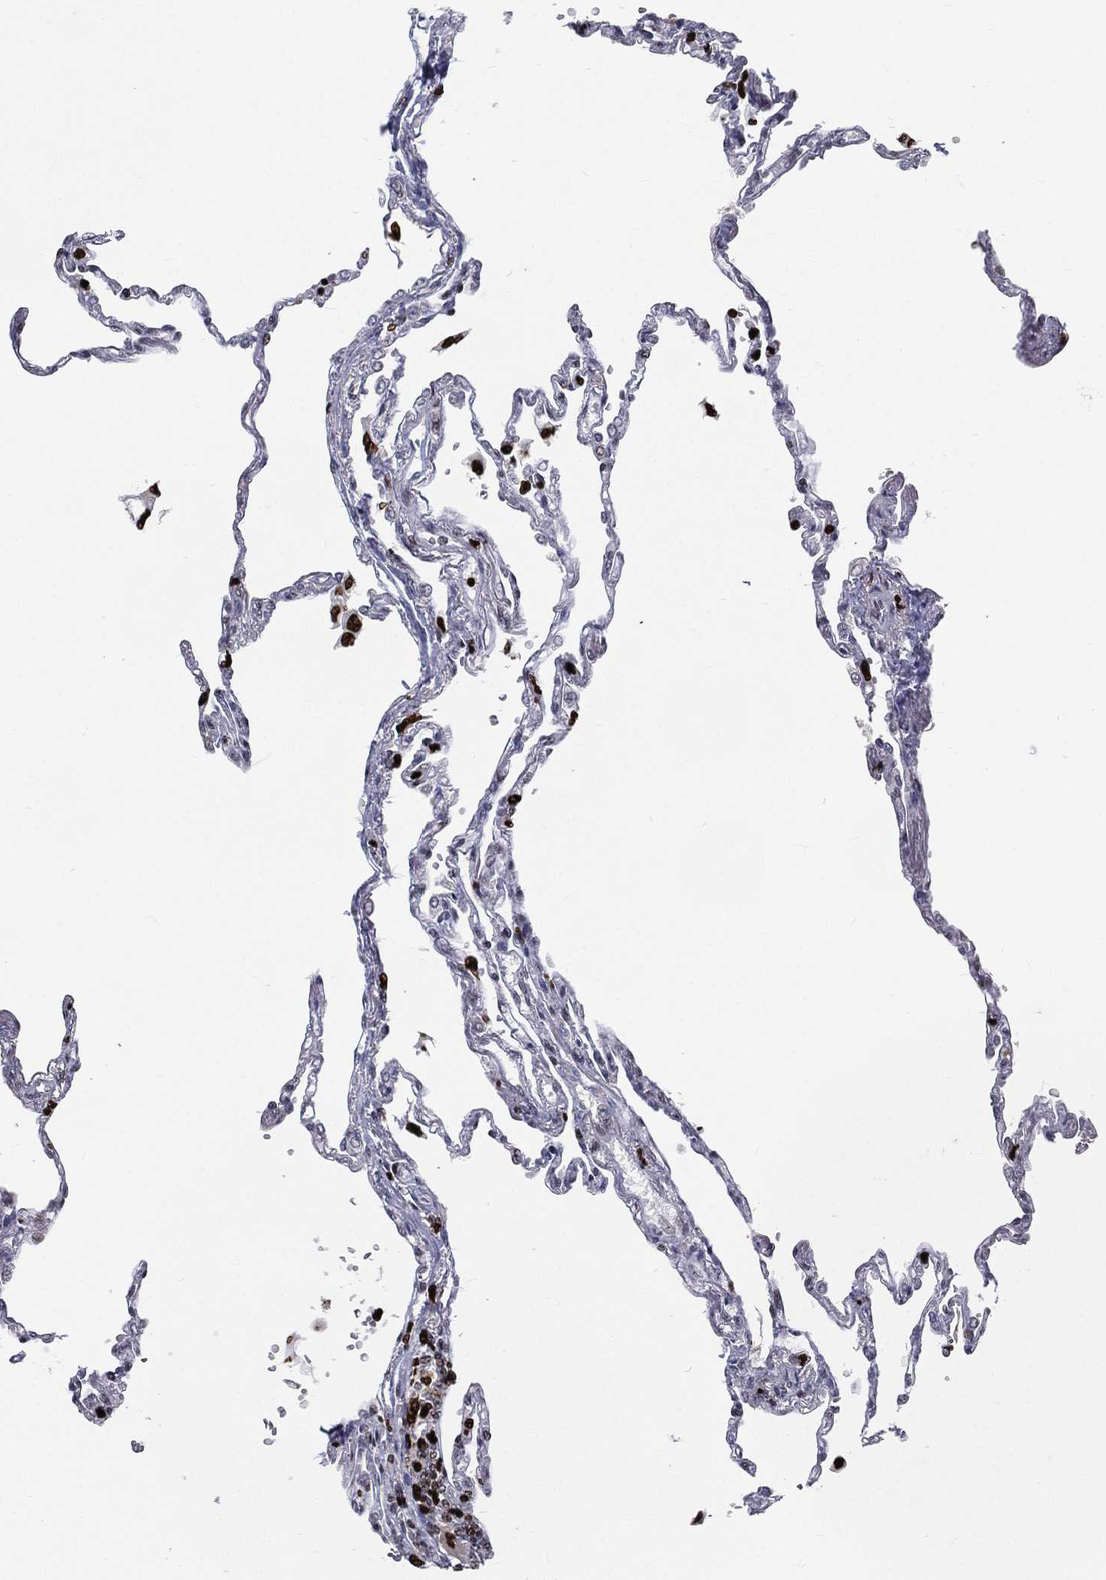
{"staining": {"intensity": "negative", "quantity": "none", "location": "none"}, "tissue": "lung", "cell_type": "Alveolar cells", "image_type": "normal", "snomed": [{"axis": "morphology", "description": "Normal tissue, NOS"}, {"axis": "topography", "description": "Lung"}], "caption": "IHC of normal human lung displays no expression in alveolar cells. The staining is performed using DAB (3,3'-diaminobenzidine) brown chromogen with nuclei counter-stained in using hematoxylin.", "gene": "MNDA", "patient": {"sex": "male", "age": 78}}